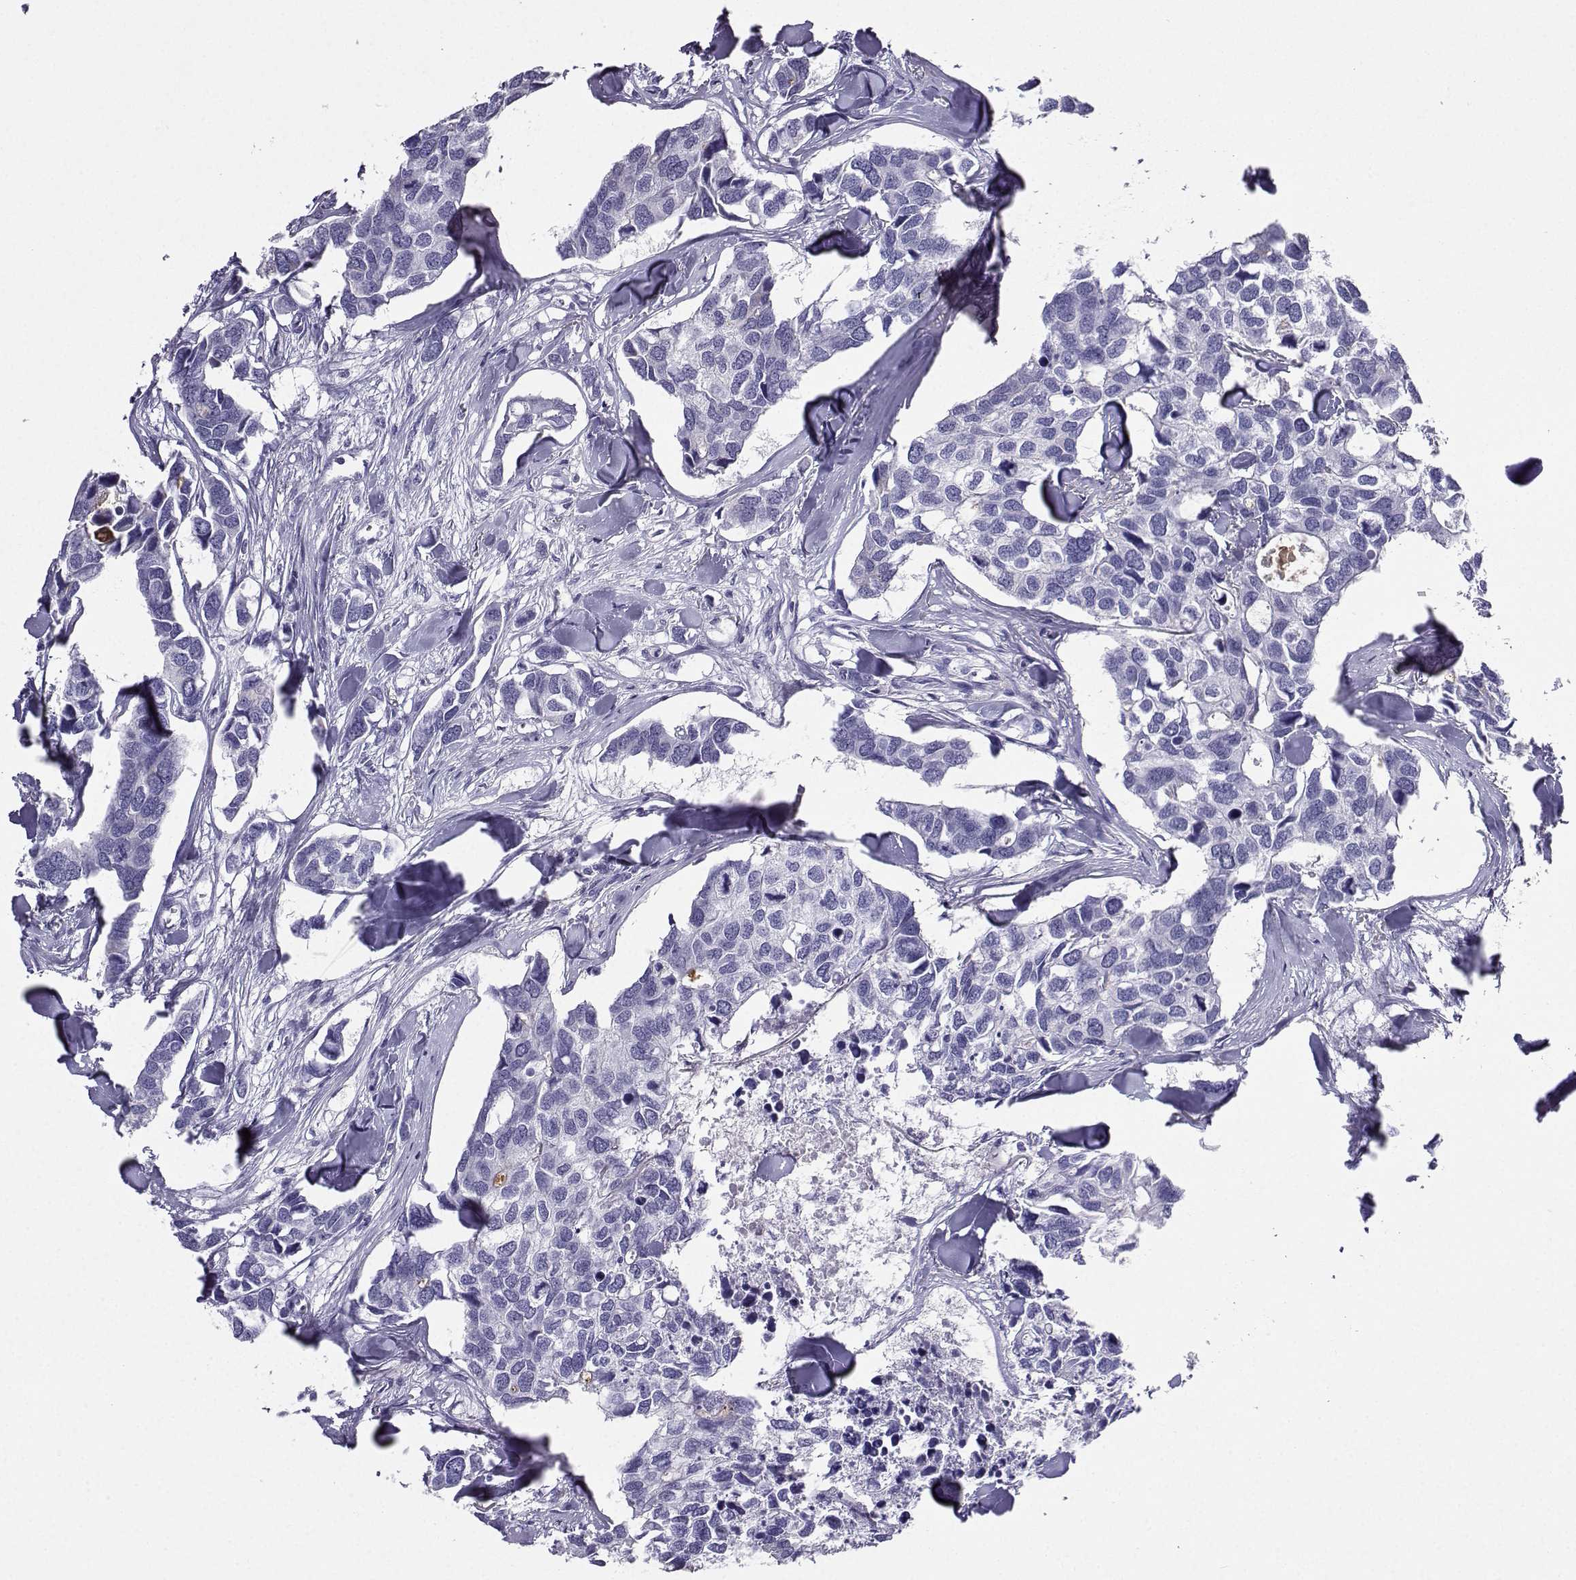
{"staining": {"intensity": "negative", "quantity": "none", "location": "none"}, "tissue": "breast cancer", "cell_type": "Tumor cells", "image_type": "cancer", "snomed": [{"axis": "morphology", "description": "Duct carcinoma"}, {"axis": "topography", "description": "Breast"}], "caption": "DAB immunohistochemical staining of human breast cancer displays no significant staining in tumor cells.", "gene": "CD109", "patient": {"sex": "female", "age": 83}}